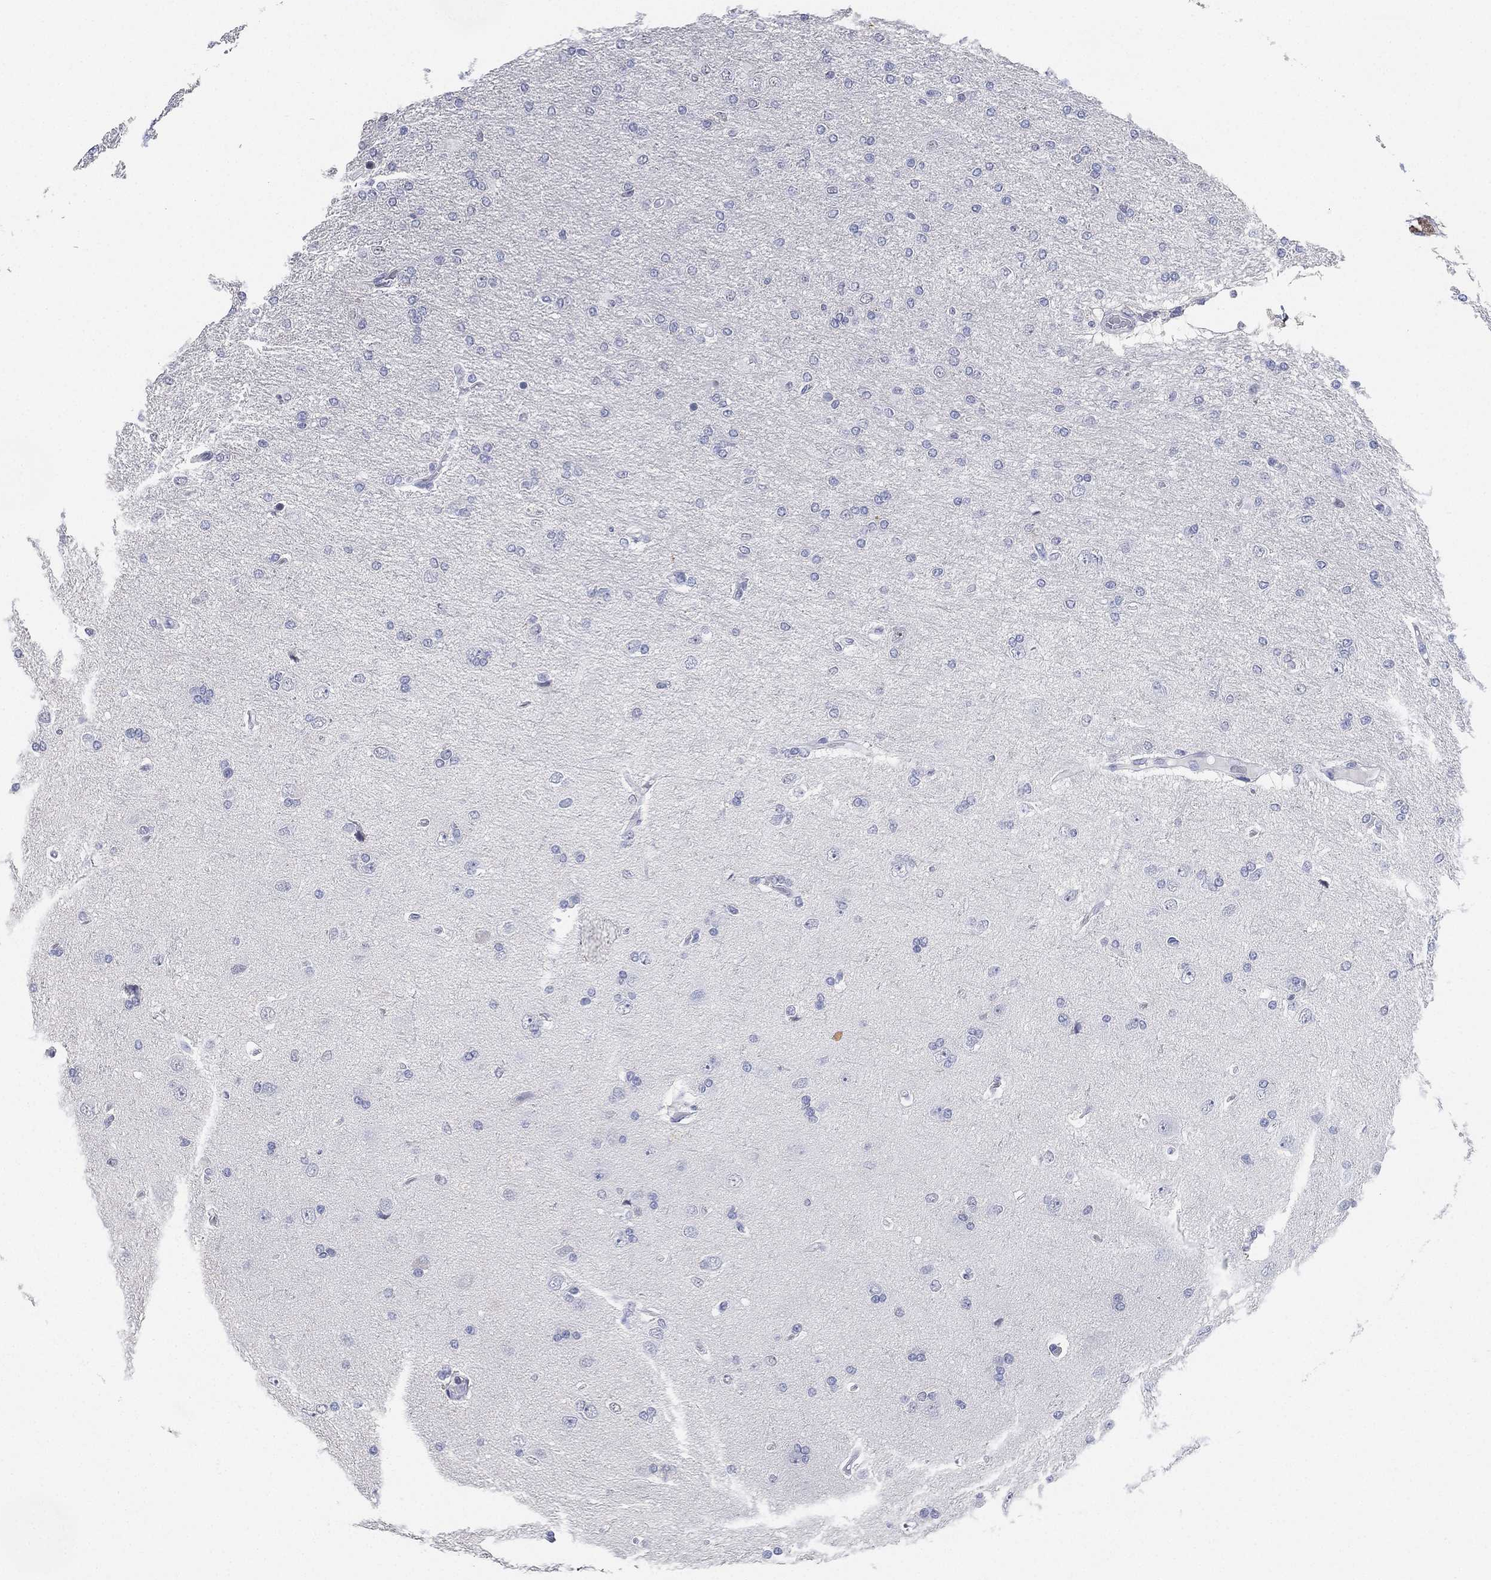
{"staining": {"intensity": "negative", "quantity": "none", "location": "none"}, "tissue": "glioma", "cell_type": "Tumor cells", "image_type": "cancer", "snomed": [{"axis": "morphology", "description": "Glioma, malignant, High grade"}, {"axis": "topography", "description": "Cerebral cortex"}], "caption": "Image shows no significant protein positivity in tumor cells of malignant high-grade glioma. (DAB (3,3'-diaminobenzidine) IHC with hematoxylin counter stain).", "gene": "IYD", "patient": {"sex": "male", "age": 70}}